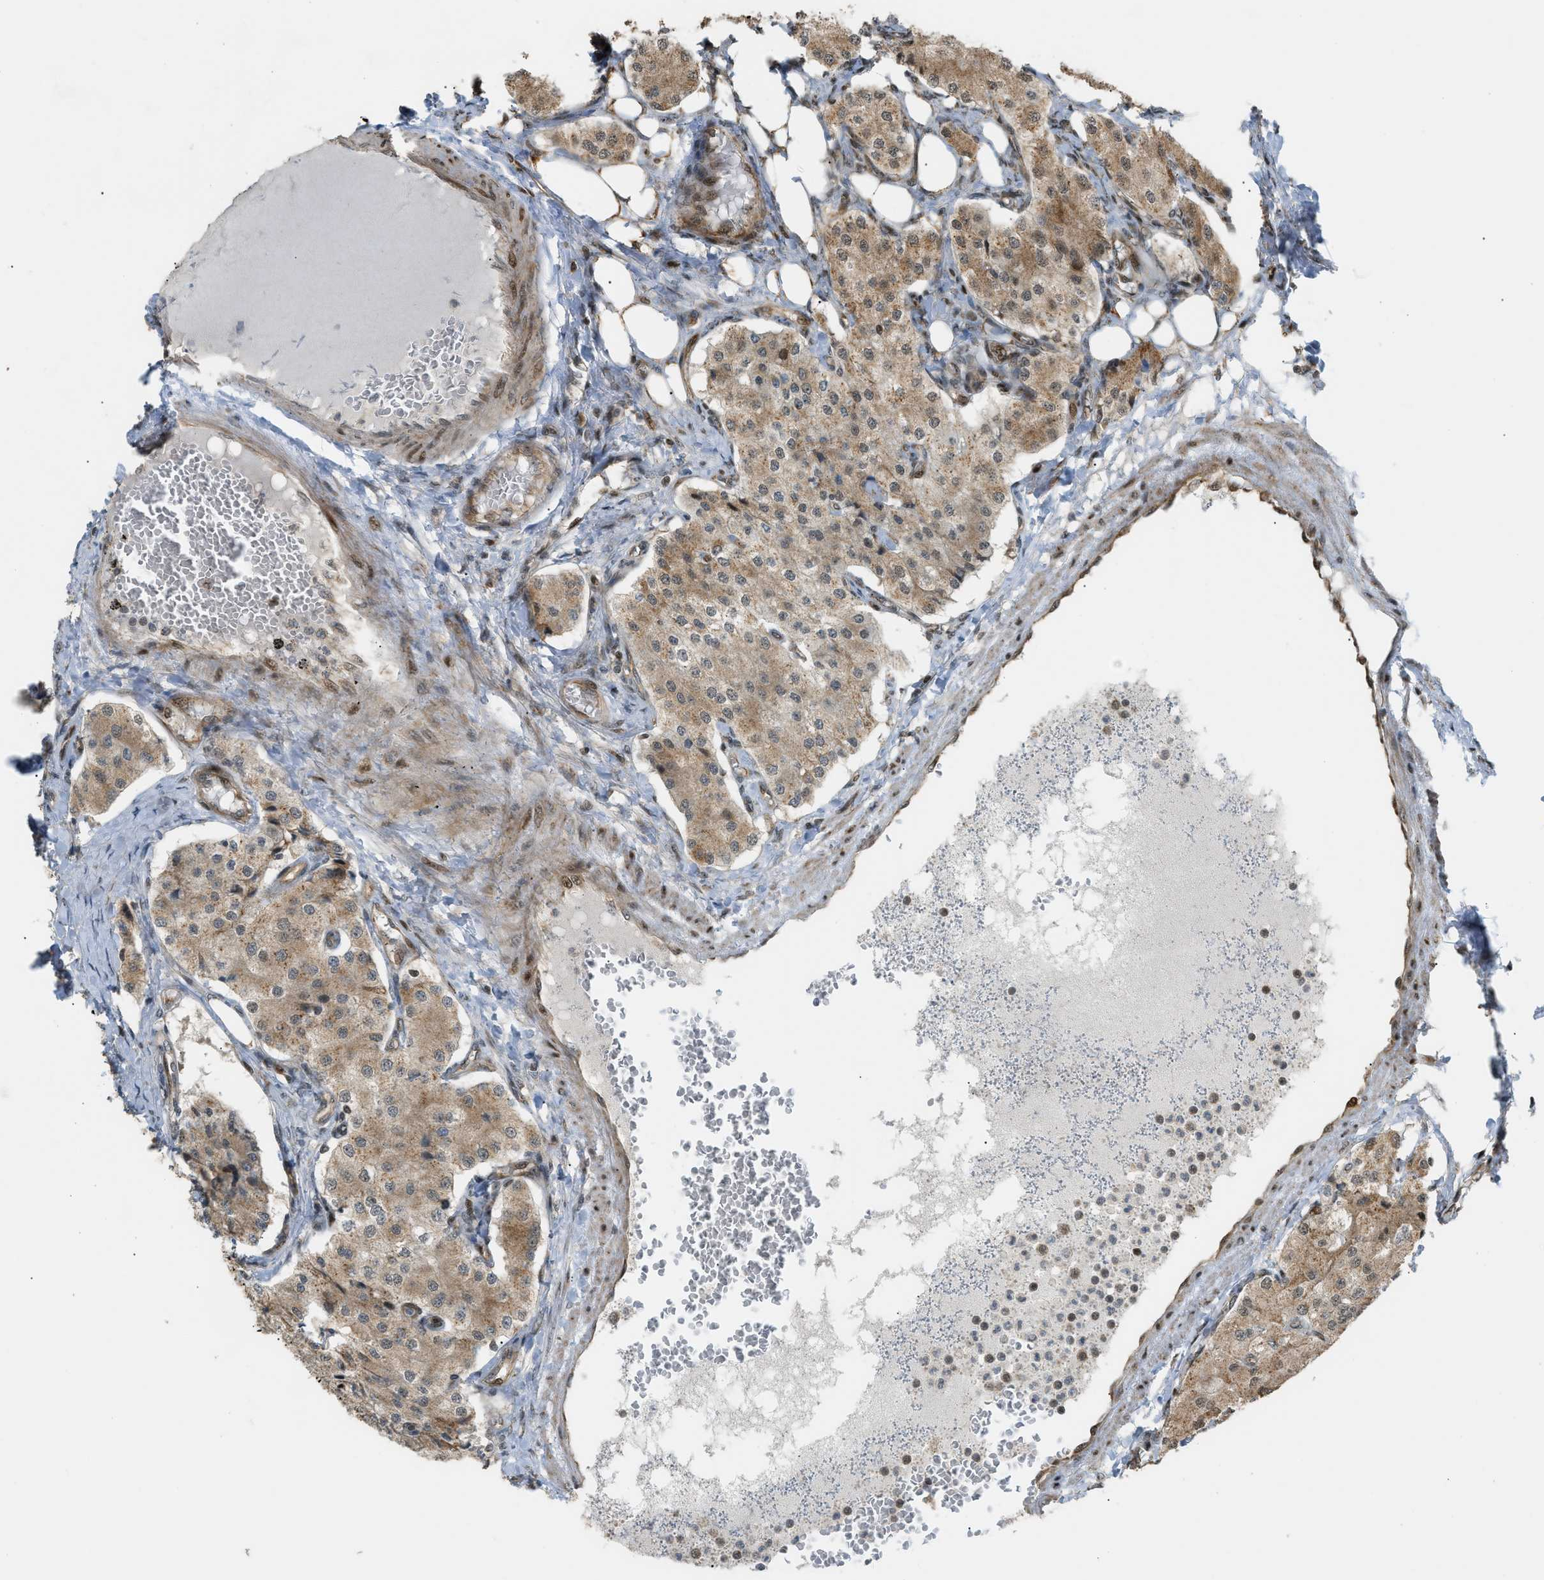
{"staining": {"intensity": "weak", "quantity": ">75%", "location": "cytoplasmic/membranous,nuclear"}, "tissue": "carcinoid", "cell_type": "Tumor cells", "image_type": "cancer", "snomed": [{"axis": "morphology", "description": "Carcinoid, malignant, NOS"}, {"axis": "topography", "description": "Colon"}], "caption": "The immunohistochemical stain shows weak cytoplasmic/membranous and nuclear staining in tumor cells of carcinoid tissue.", "gene": "CCDC186", "patient": {"sex": "female", "age": 52}}